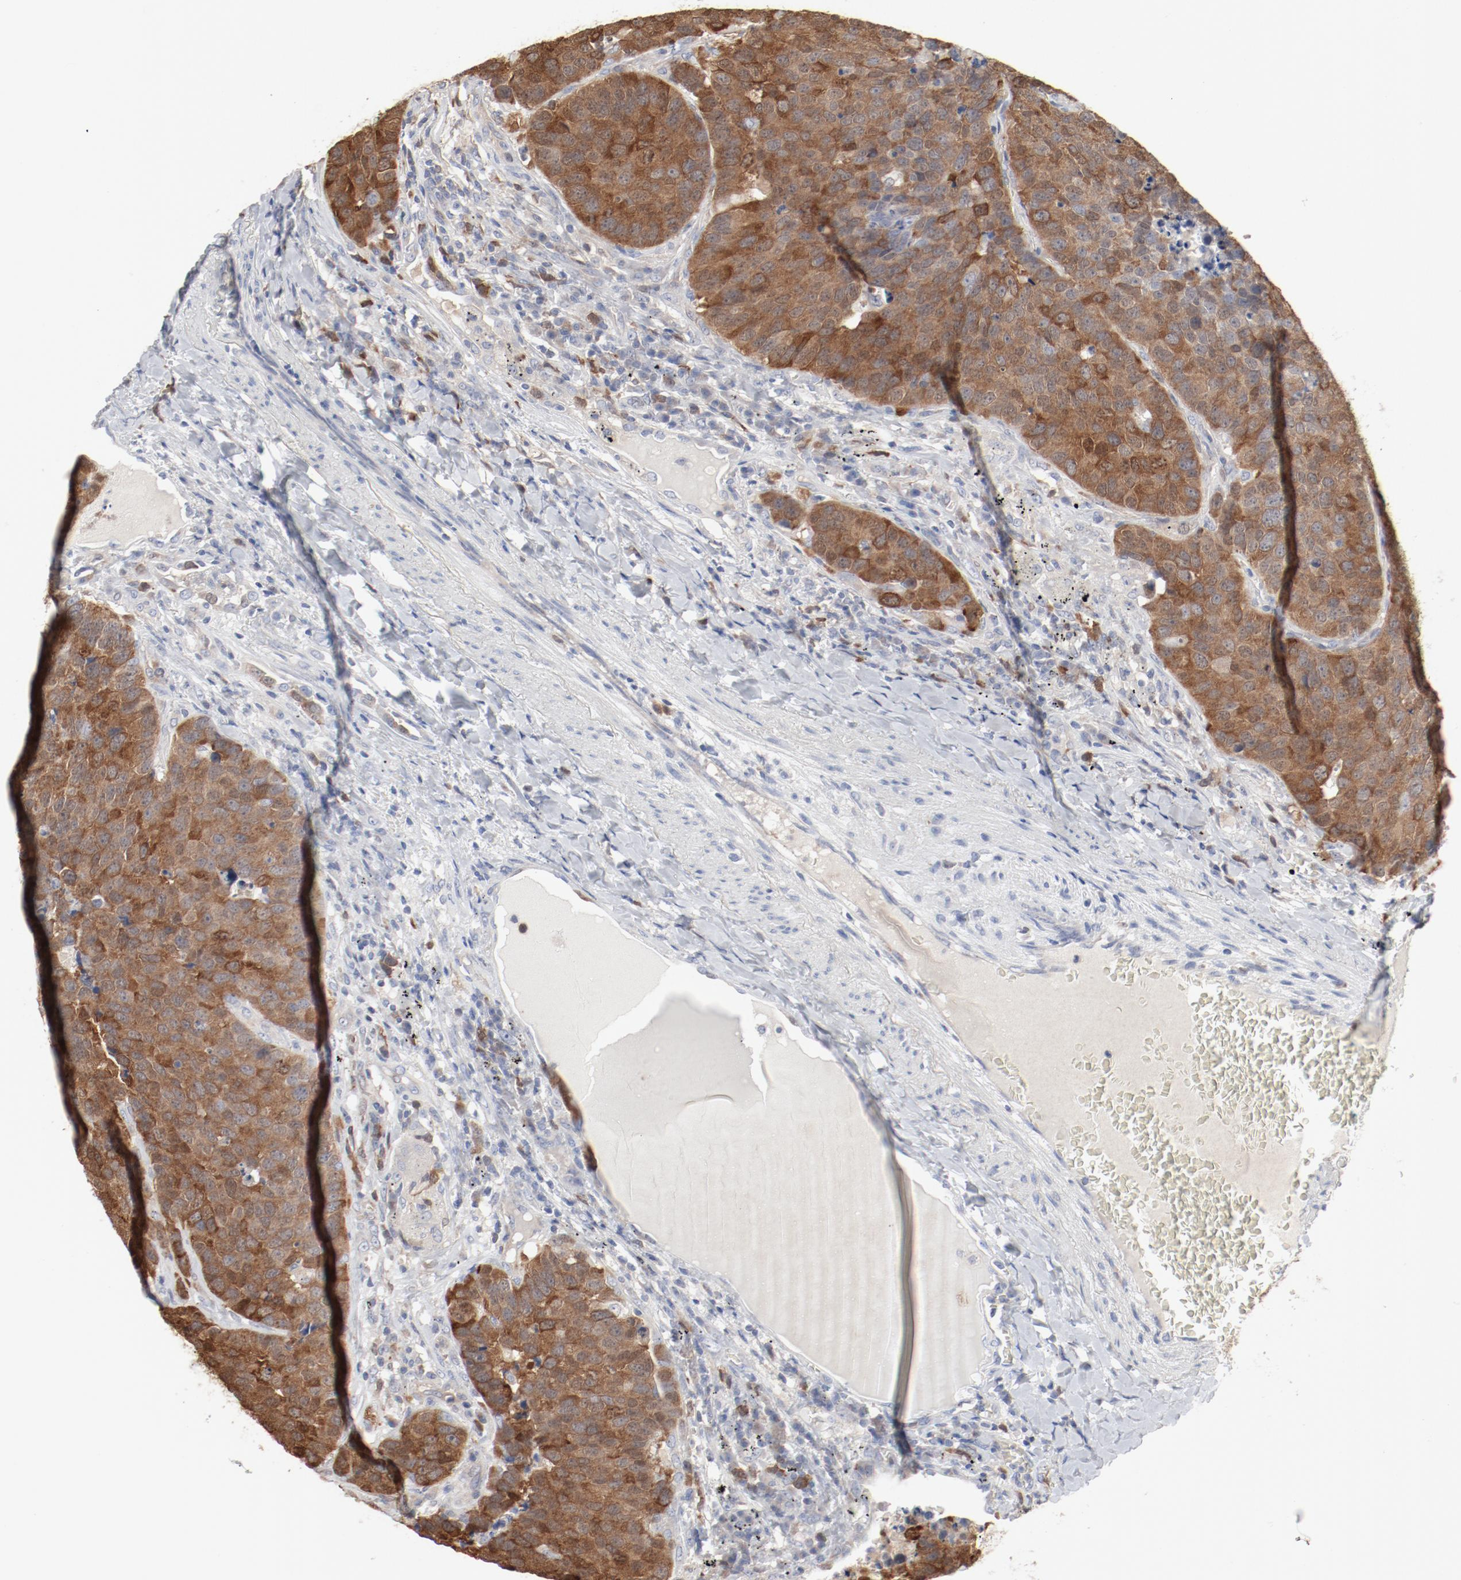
{"staining": {"intensity": "moderate", "quantity": ">75%", "location": "cytoplasmic/membranous"}, "tissue": "carcinoid", "cell_type": "Tumor cells", "image_type": "cancer", "snomed": [{"axis": "morphology", "description": "Carcinoid, malignant, NOS"}, {"axis": "topography", "description": "Lung"}], "caption": "Carcinoid (malignant) stained with a protein marker displays moderate staining in tumor cells.", "gene": "CDK1", "patient": {"sex": "male", "age": 60}}